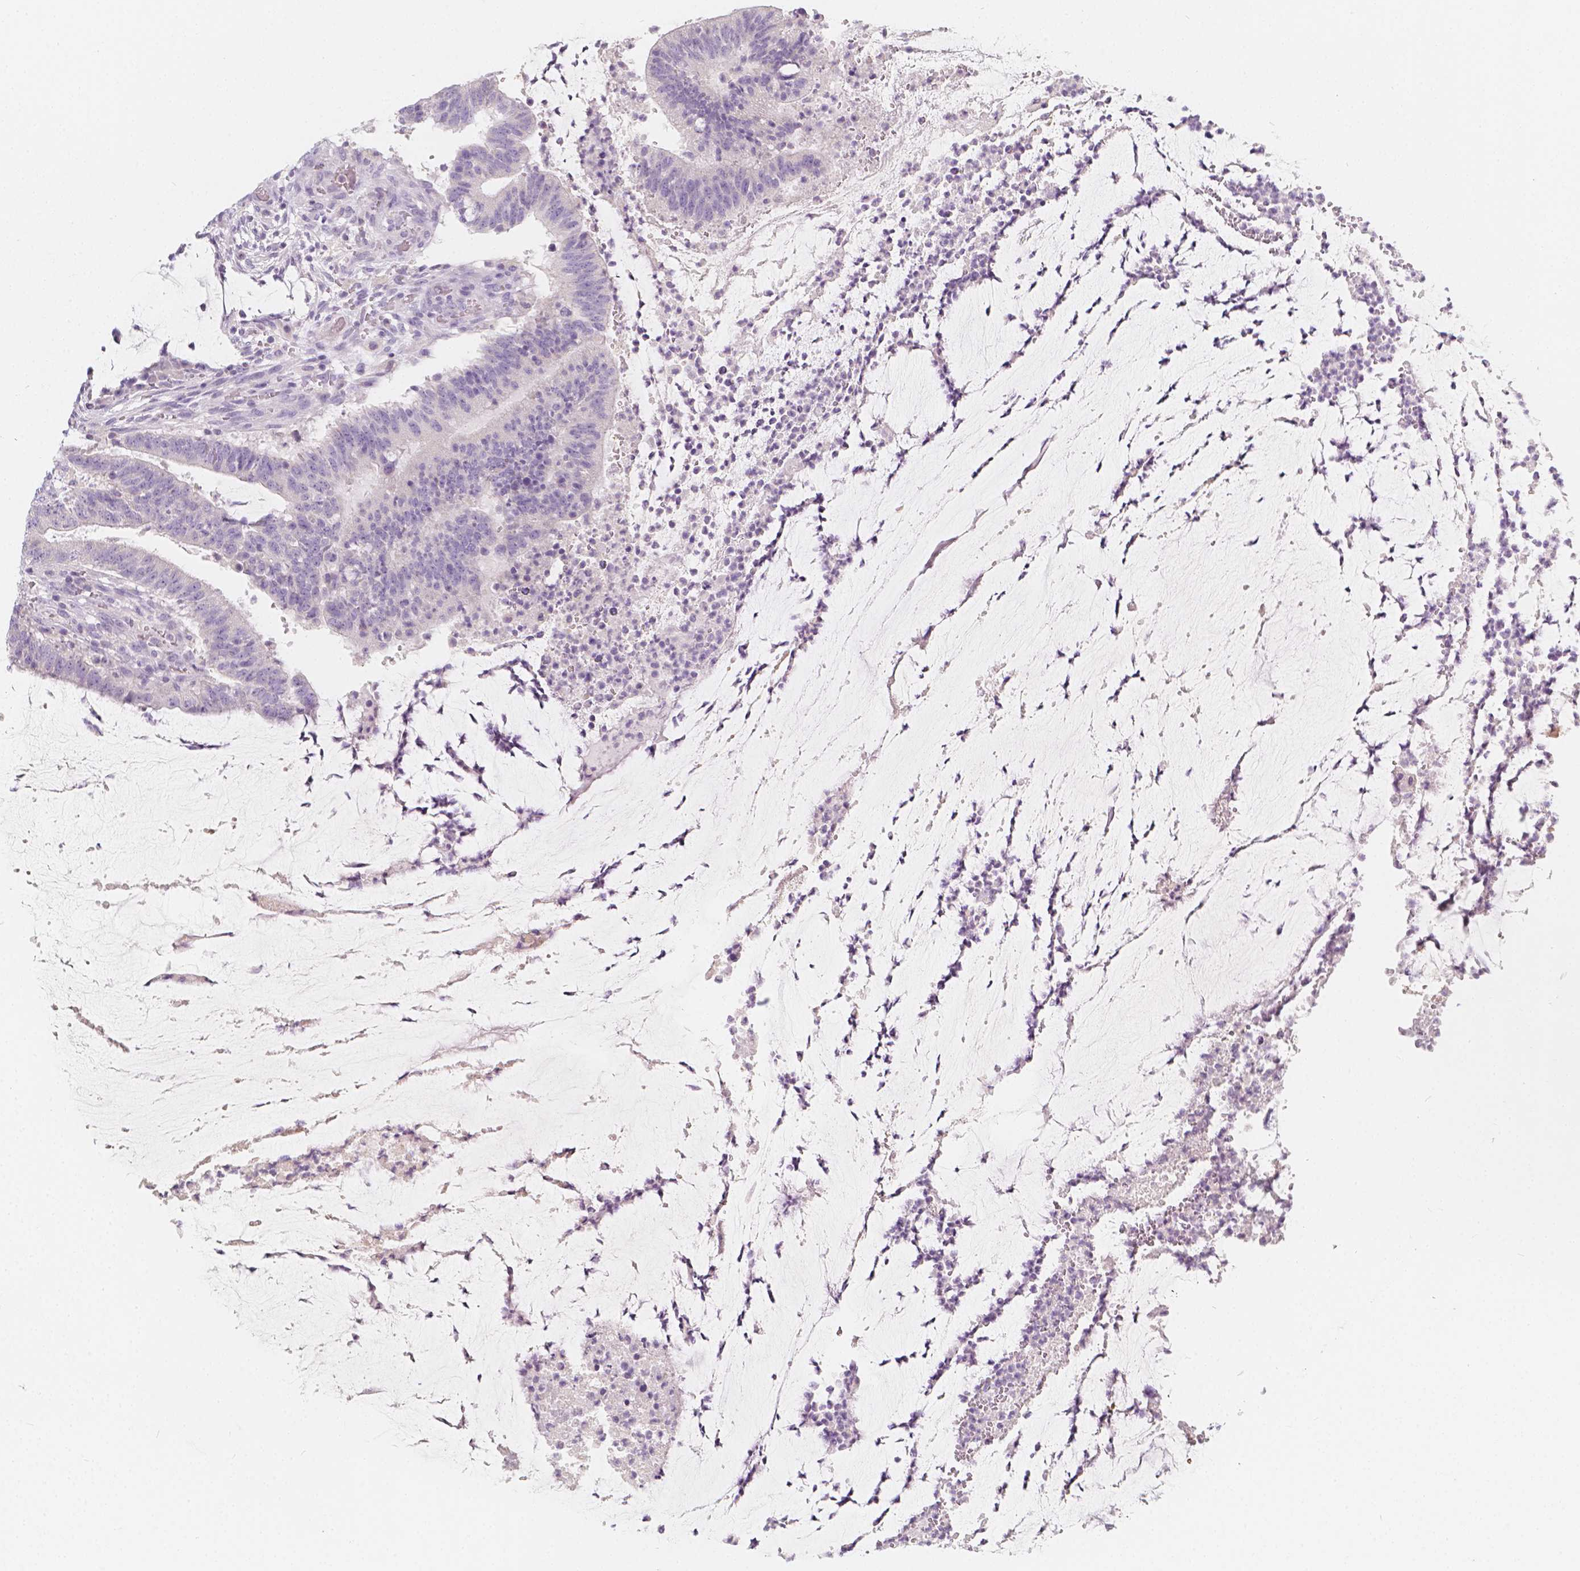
{"staining": {"intensity": "negative", "quantity": "none", "location": "none"}, "tissue": "colorectal cancer", "cell_type": "Tumor cells", "image_type": "cancer", "snomed": [{"axis": "morphology", "description": "Adenocarcinoma, NOS"}, {"axis": "topography", "description": "Colon"}], "caption": "Tumor cells are negative for protein expression in human colorectal cancer (adenocarcinoma).", "gene": "RBFOX1", "patient": {"sex": "female", "age": 43}}